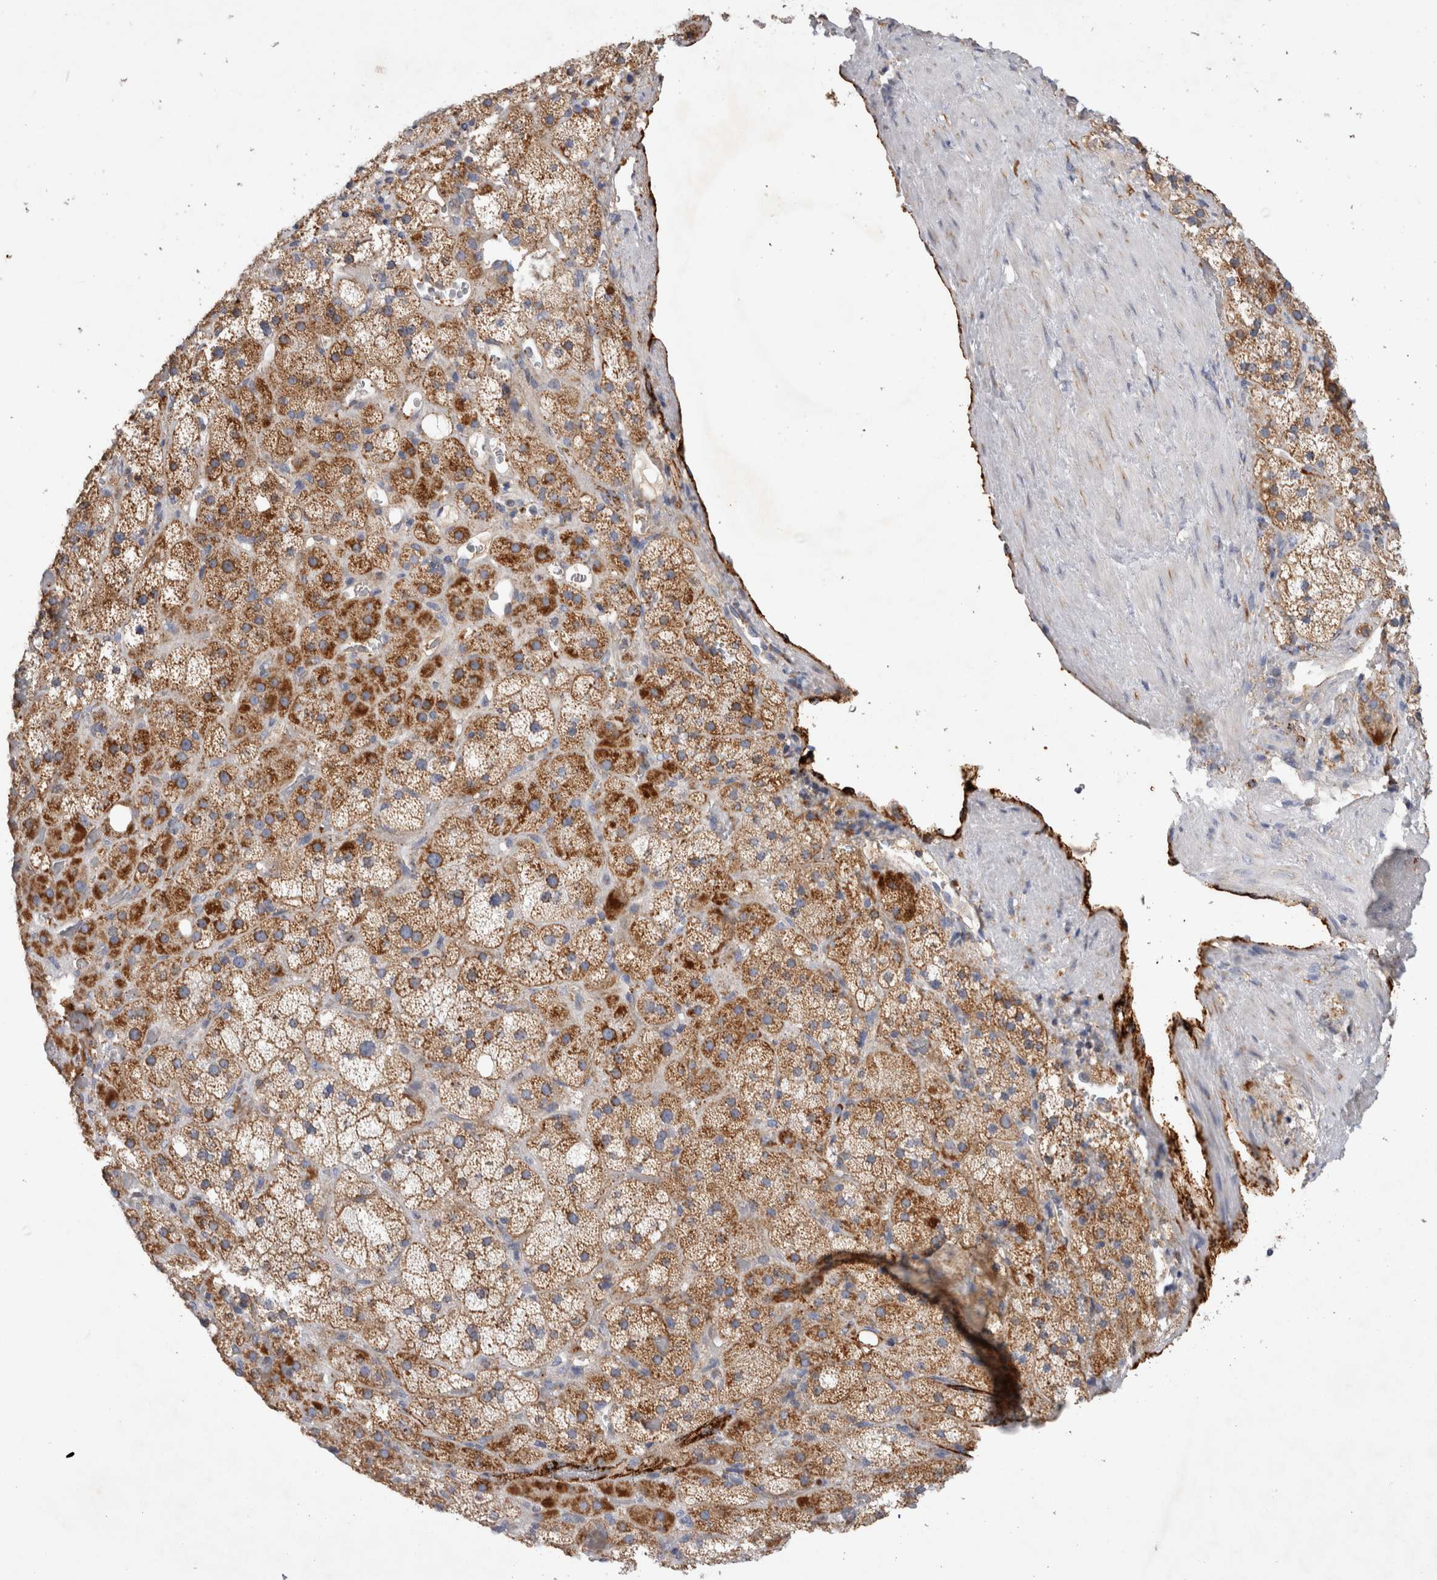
{"staining": {"intensity": "strong", "quantity": ">75%", "location": "cytoplasmic/membranous"}, "tissue": "adrenal gland", "cell_type": "Glandular cells", "image_type": "normal", "snomed": [{"axis": "morphology", "description": "Normal tissue, NOS"}, {"axis": "topography", "description": "Adrenal gland"}], "caption": "Immunohistochemistry staining of unremarkable adrenal gland, which reveals high levels of strong cytoplasmic/membranous staining in approximately >75% of glandular cells indicating strong cytoplasmic/membranous protein expression. The staining was performed using DAB (brown) for protein detection and nuclei were counterstained in hematoxylin (blue).", "gene": "IARS2", "patient": {"sex": "male", "age": 57}}